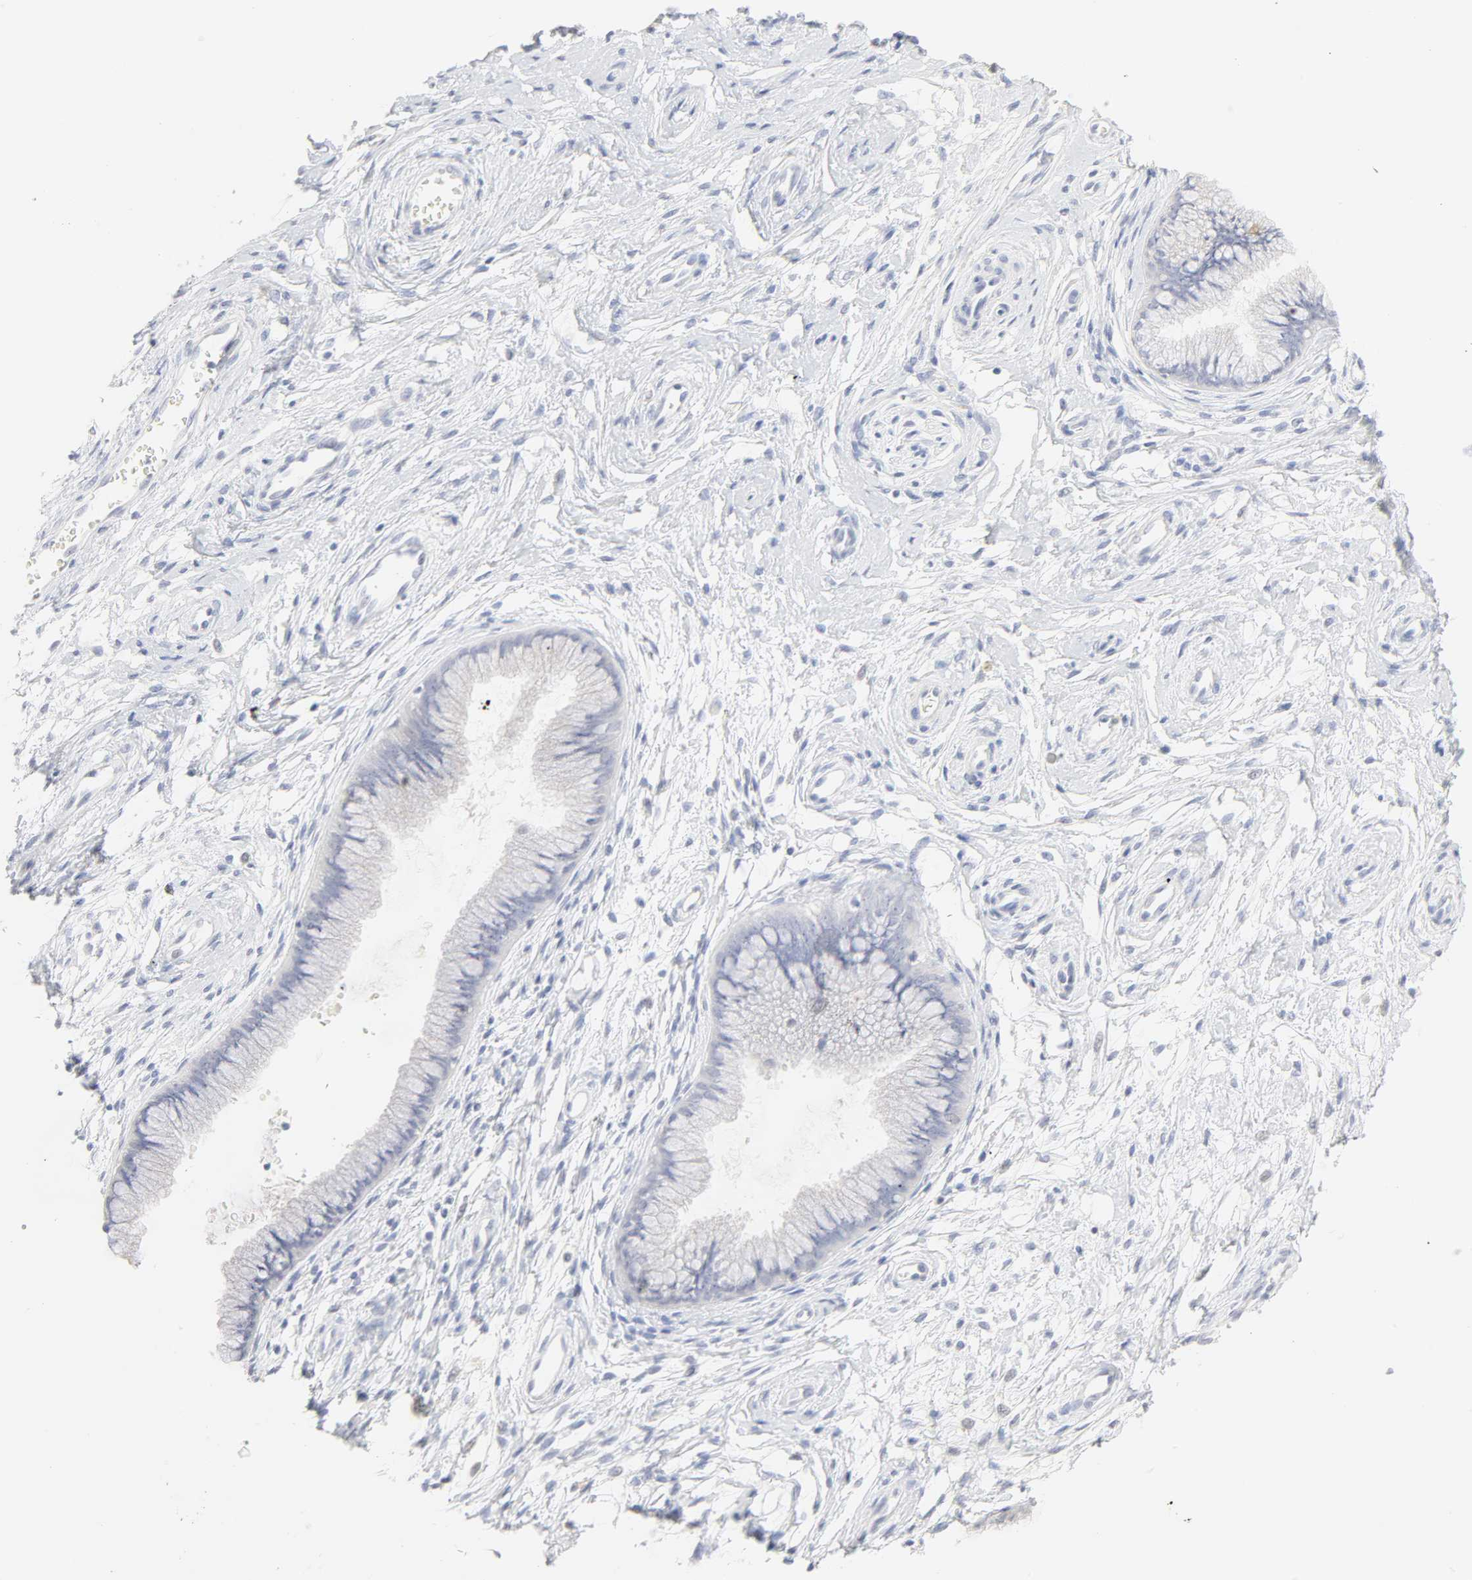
{"staining": {"intensity": "moderate", "quantity": "25%-75%", "location": "cytoplasmic/membranous"}, "tissue": "cervix", "cell_type": "Glandular cells", "image_type": "normal", "snomed": [{"axis": "morphology", "description": "Normal tissue, NOS"}, {"axis": "topography", "description": "Cervix"}], "caption": "High-power microscopy captured an immunohistochemistry image of benign cervix, revealing moderate cytoplasmic/membranous staining in approximately 25%-75% of glandular cells.", "gene": "FCGBP", "patient": {"sex": "female", "age": 39}}